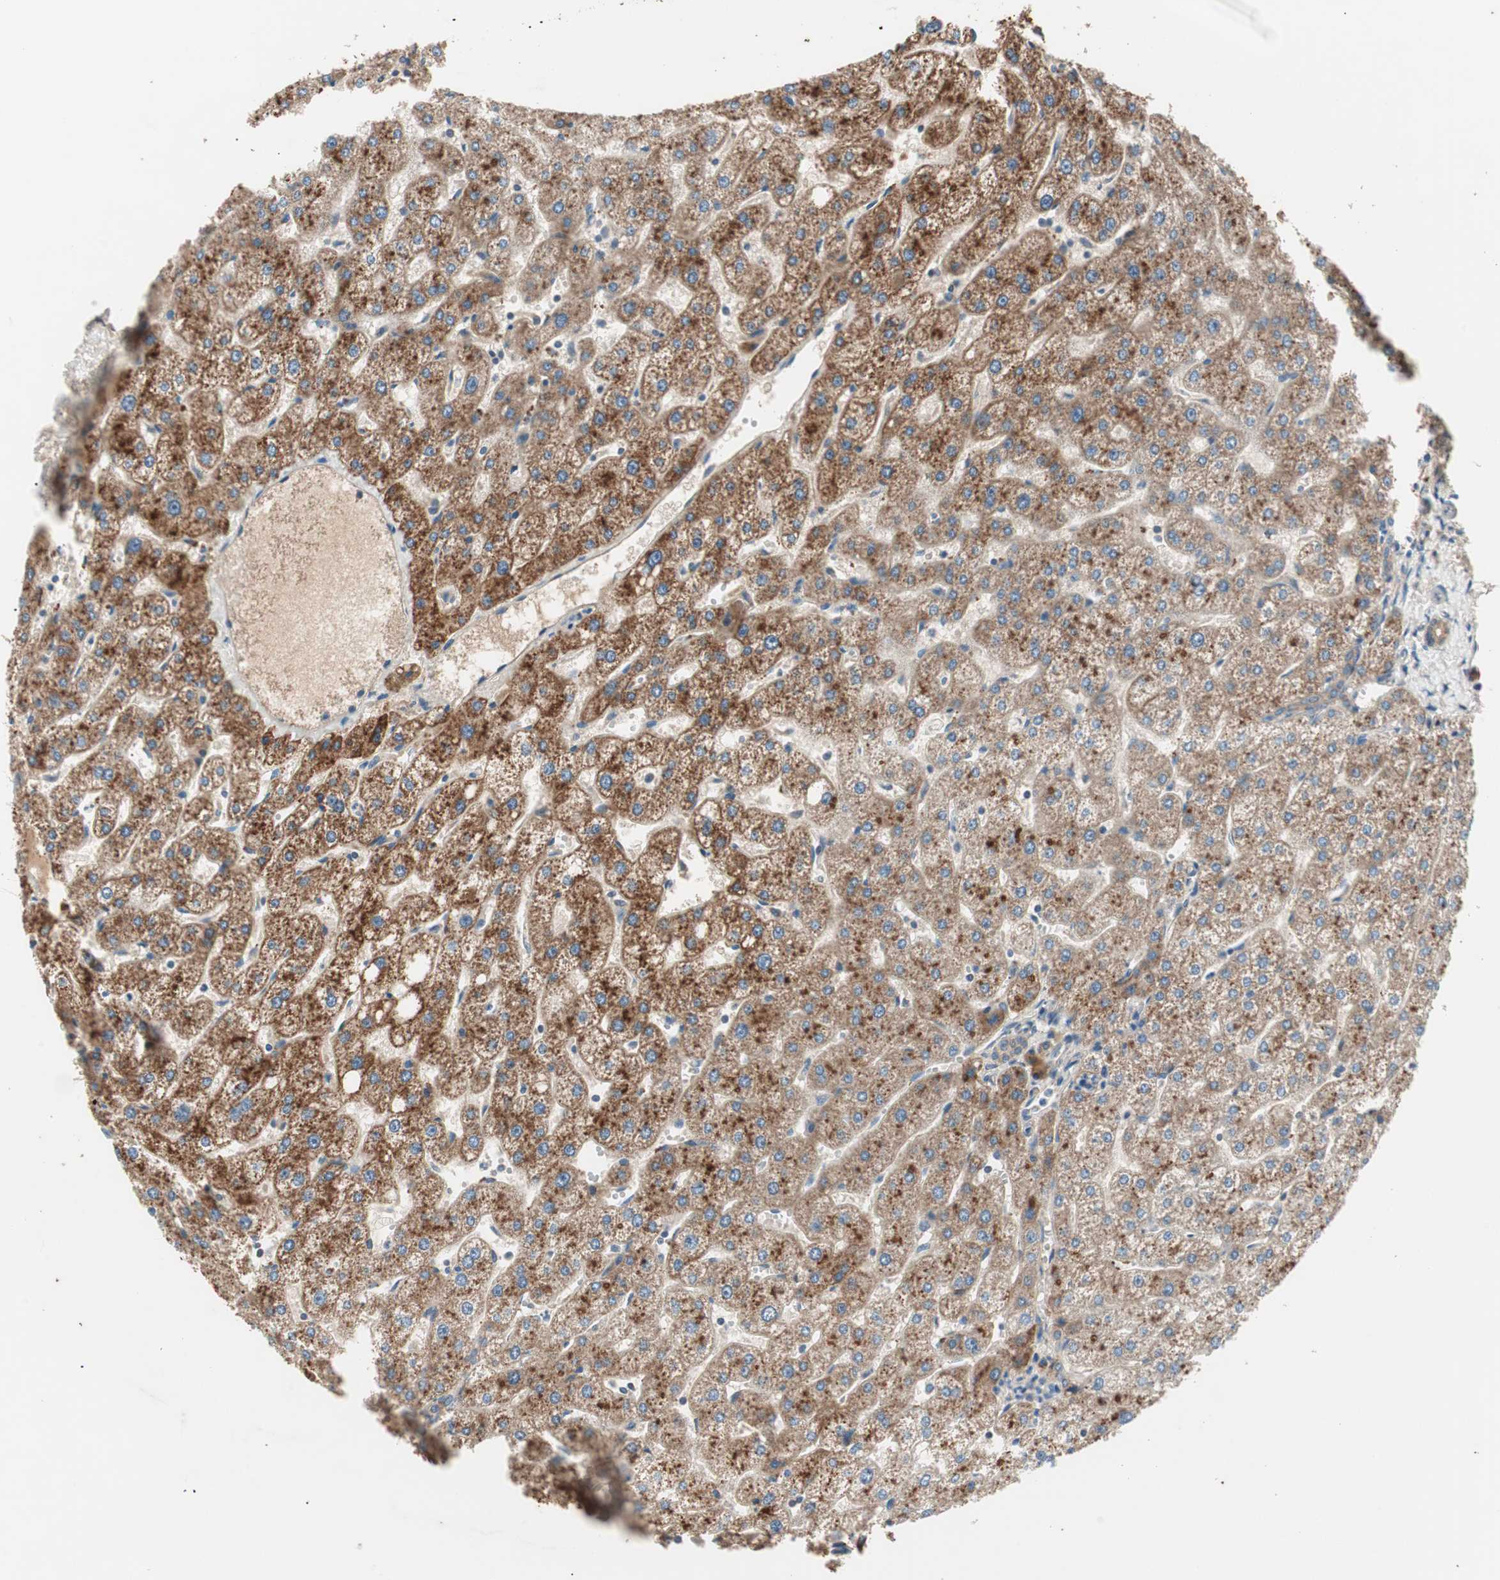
{"staining": {"intensity": "moderate", "quantity": ">75%", "location": "cytoplasmic/membranous"}, "tissue": "liver", "cell_type": "Cholangiocytes", "image_type": "normal", "snomed": [{"axis": "morphology", "description": "Normal tissue, NOS"}, {"axis": "topography", "description": "Liver"}], "caption": "Immunohistochemistry (IHC) image of normal liver stained for a protein (brown), which demonstrates medium levels of moderate cytoplasmic/membranous staining in about >75% of cholangiocytes.", "gene": "HPN", "patient": {"sex": "male", "age": 67}}